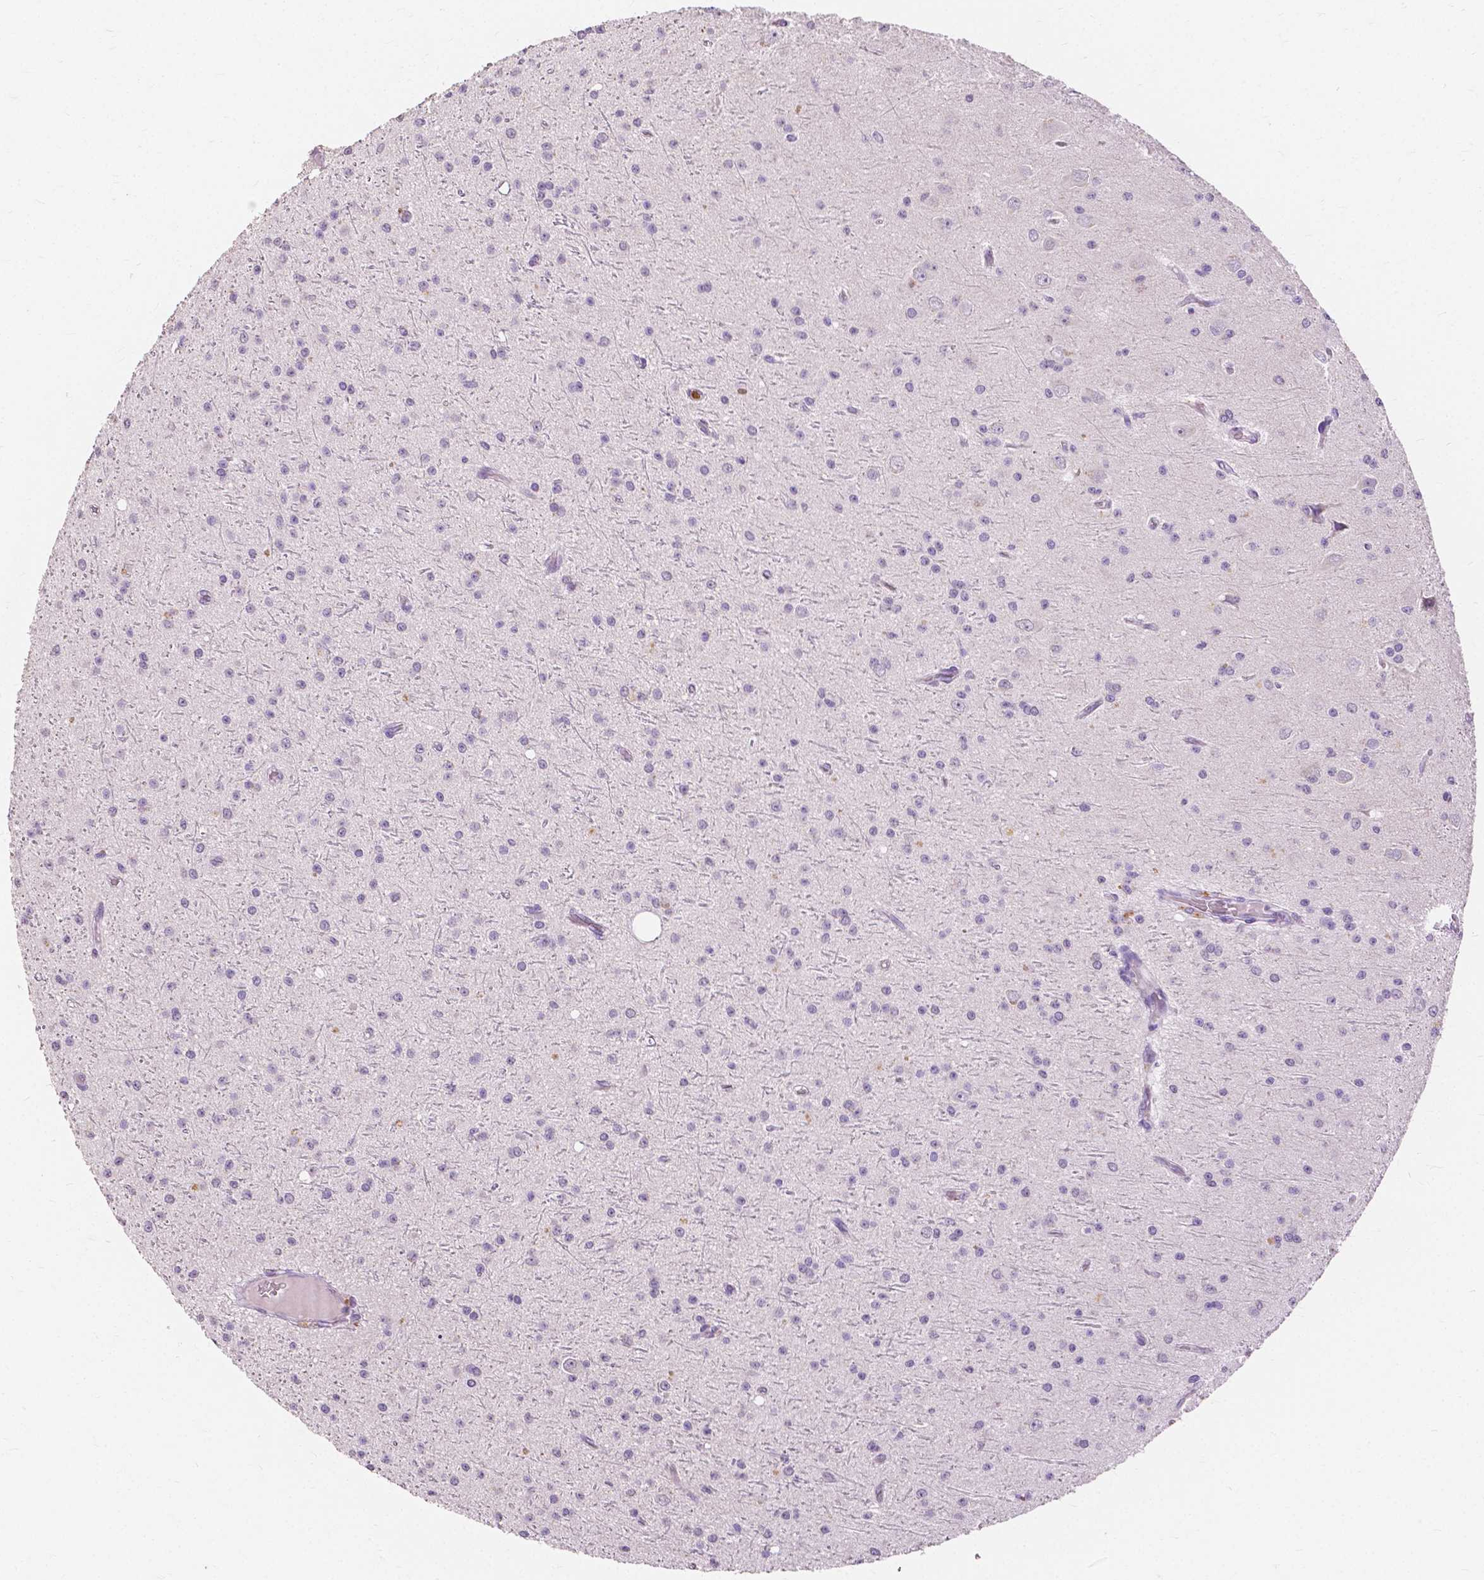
{"staining": {"intensity": "negative", "quantity": "none", "location": "none"}, "tissue": "glioma", "cell_type": "Tumor cells", "image_type": "cancer", "snomed": [{"axis": "morphology", "description": "Glioma, malignant, Low grade"}, {"axis": "topography", "description": "Brain"}], "caption": "Human malignant low-grade glioma stained for a protein using immunohistochemistry exhibits no staining in tumor cells.", "gene": "CXCR2", "patient": {"sex": "male", "age": 27}}